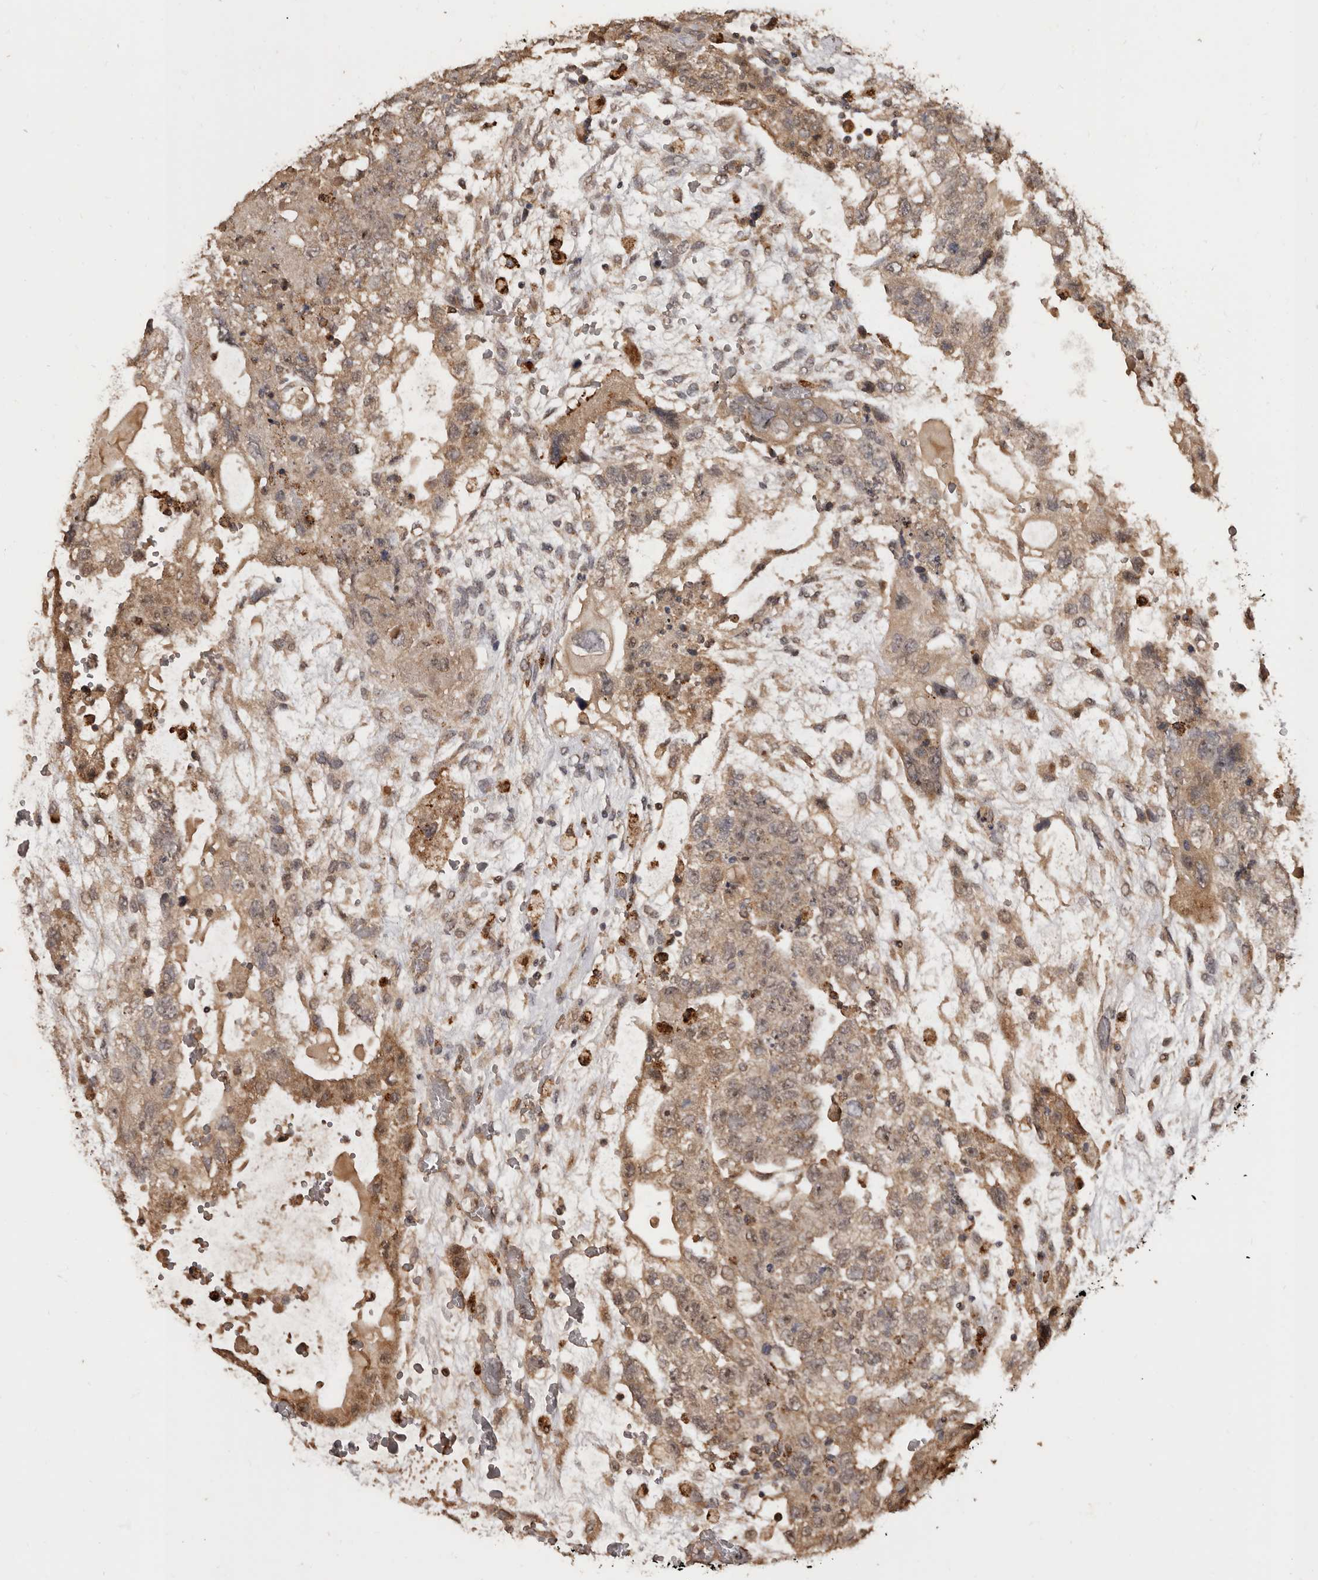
{"staining": {"intensity": "moderate", "quantity": ">75%", "location": "cytoplasmic/membranous"}, "tissue": "testis cancer", "cell_type": "Tumor cells", "image_type": "cancer", "snomed": [{"axis": "morphology", "description": "Carcinoma, Embryonal, NOS"}, {"axis": "topography", "description": "Testis"}], "caption": "Immunohistochemistry (DAB) staining of human embryonal carcinoma (testis) shows moderate cytoplasmic/membranous protein positivity in approximately >75% of tumor cells.", "gene": "AKAP7", "patient": {"sex": "male", "age": 36}}